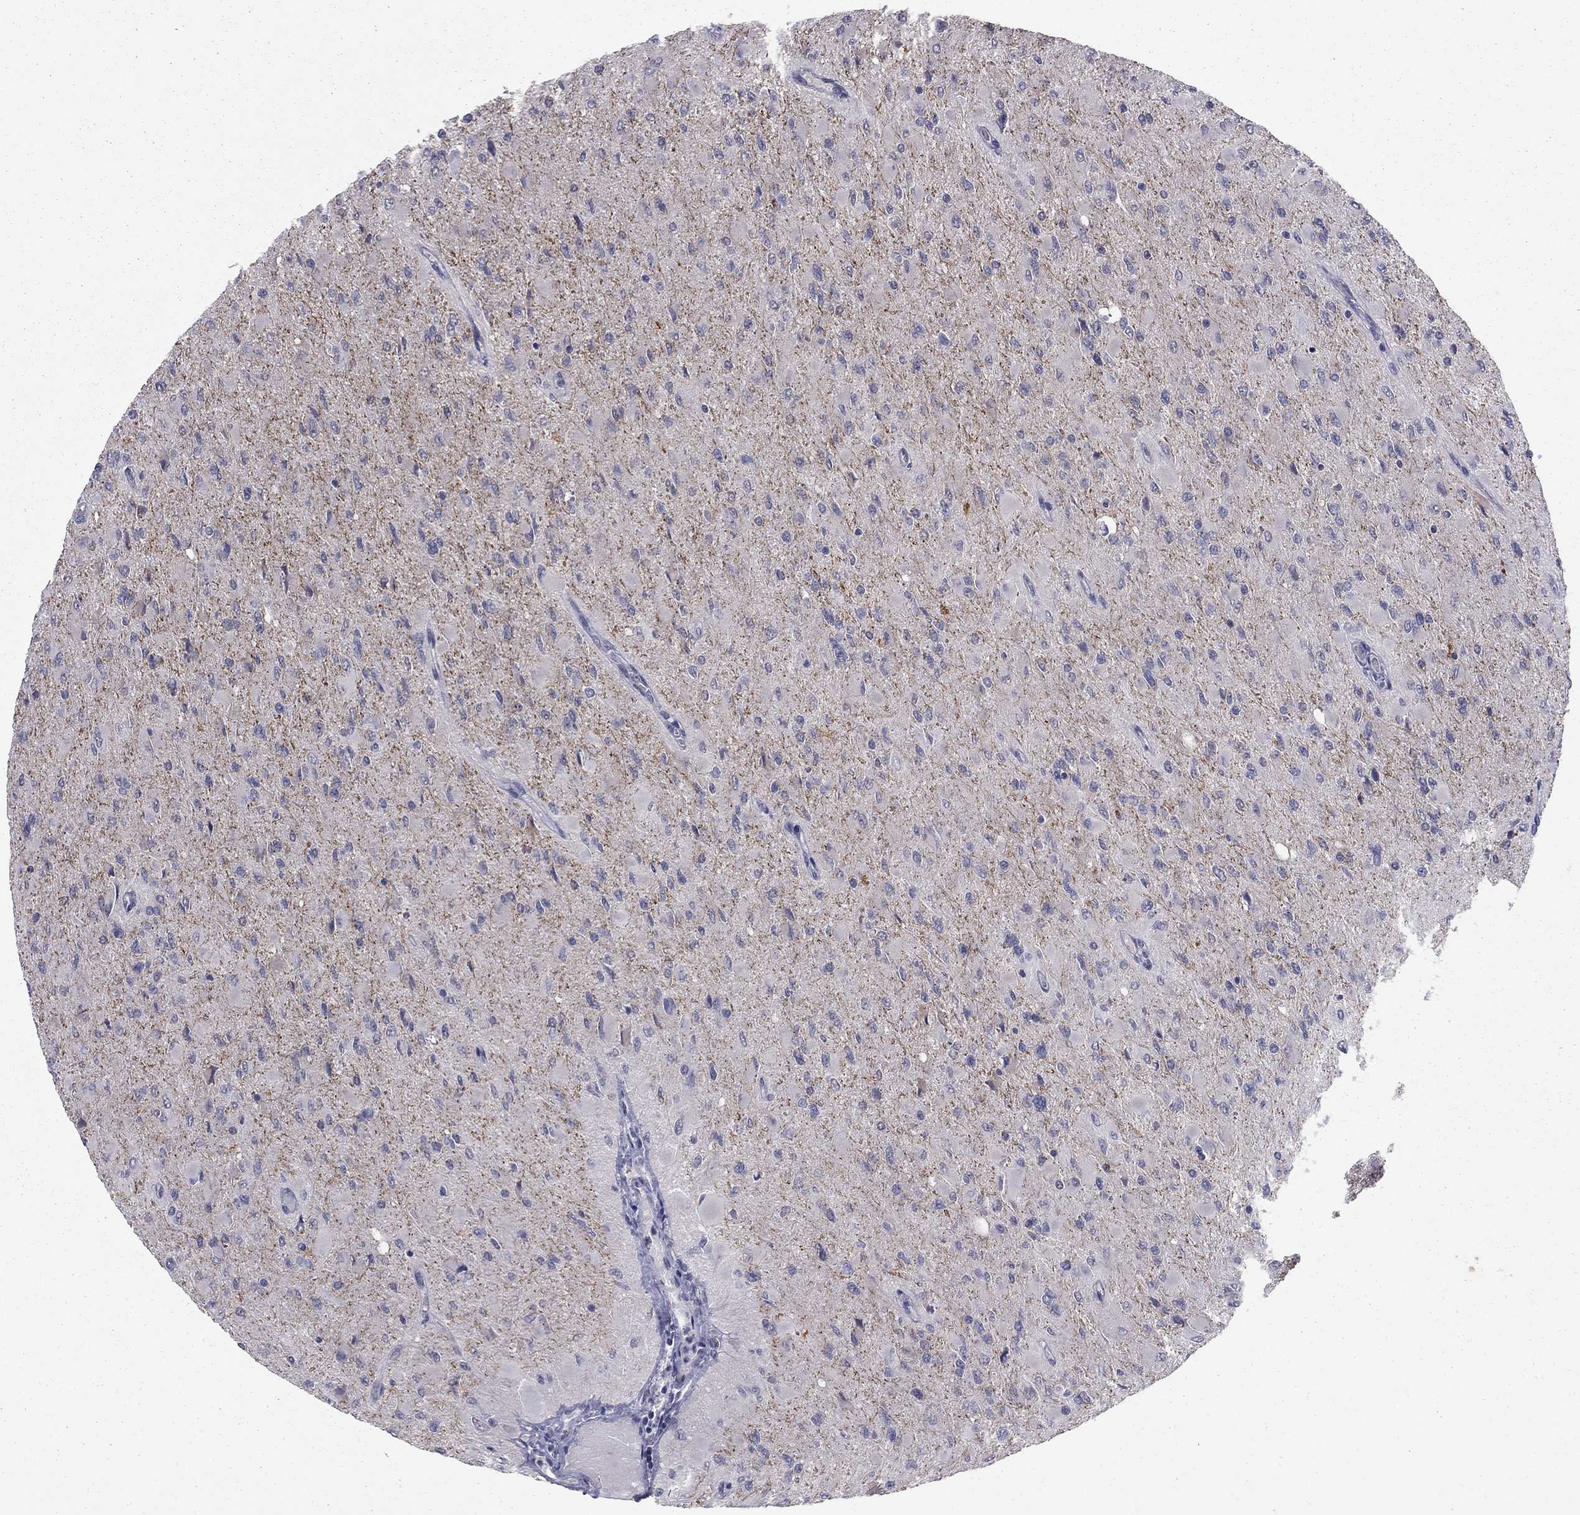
{"staining": {"intensity": "negative", "quantity": "none", "location": "none"}, "tissue": "glioma", "cell_type": "Tumor cells", "image_type": "cancer", "snomed": [{"axis": "morphology", "description": "Glioma, malignant, High grade"}, {"axis": "topography", "description": "Cerebral cortex"}], "caption": "Tumor cells show no significant protein positivity in glioma. The staining was performed using DAB (3,3'-diaminobenzidine) to visualize the protein expression in brown, while the nuclei were stained in blue with hematoxylin (Magnification: 20x).", "gene": "PRRT2", "patient": {"sex": "female", "age": 36}}